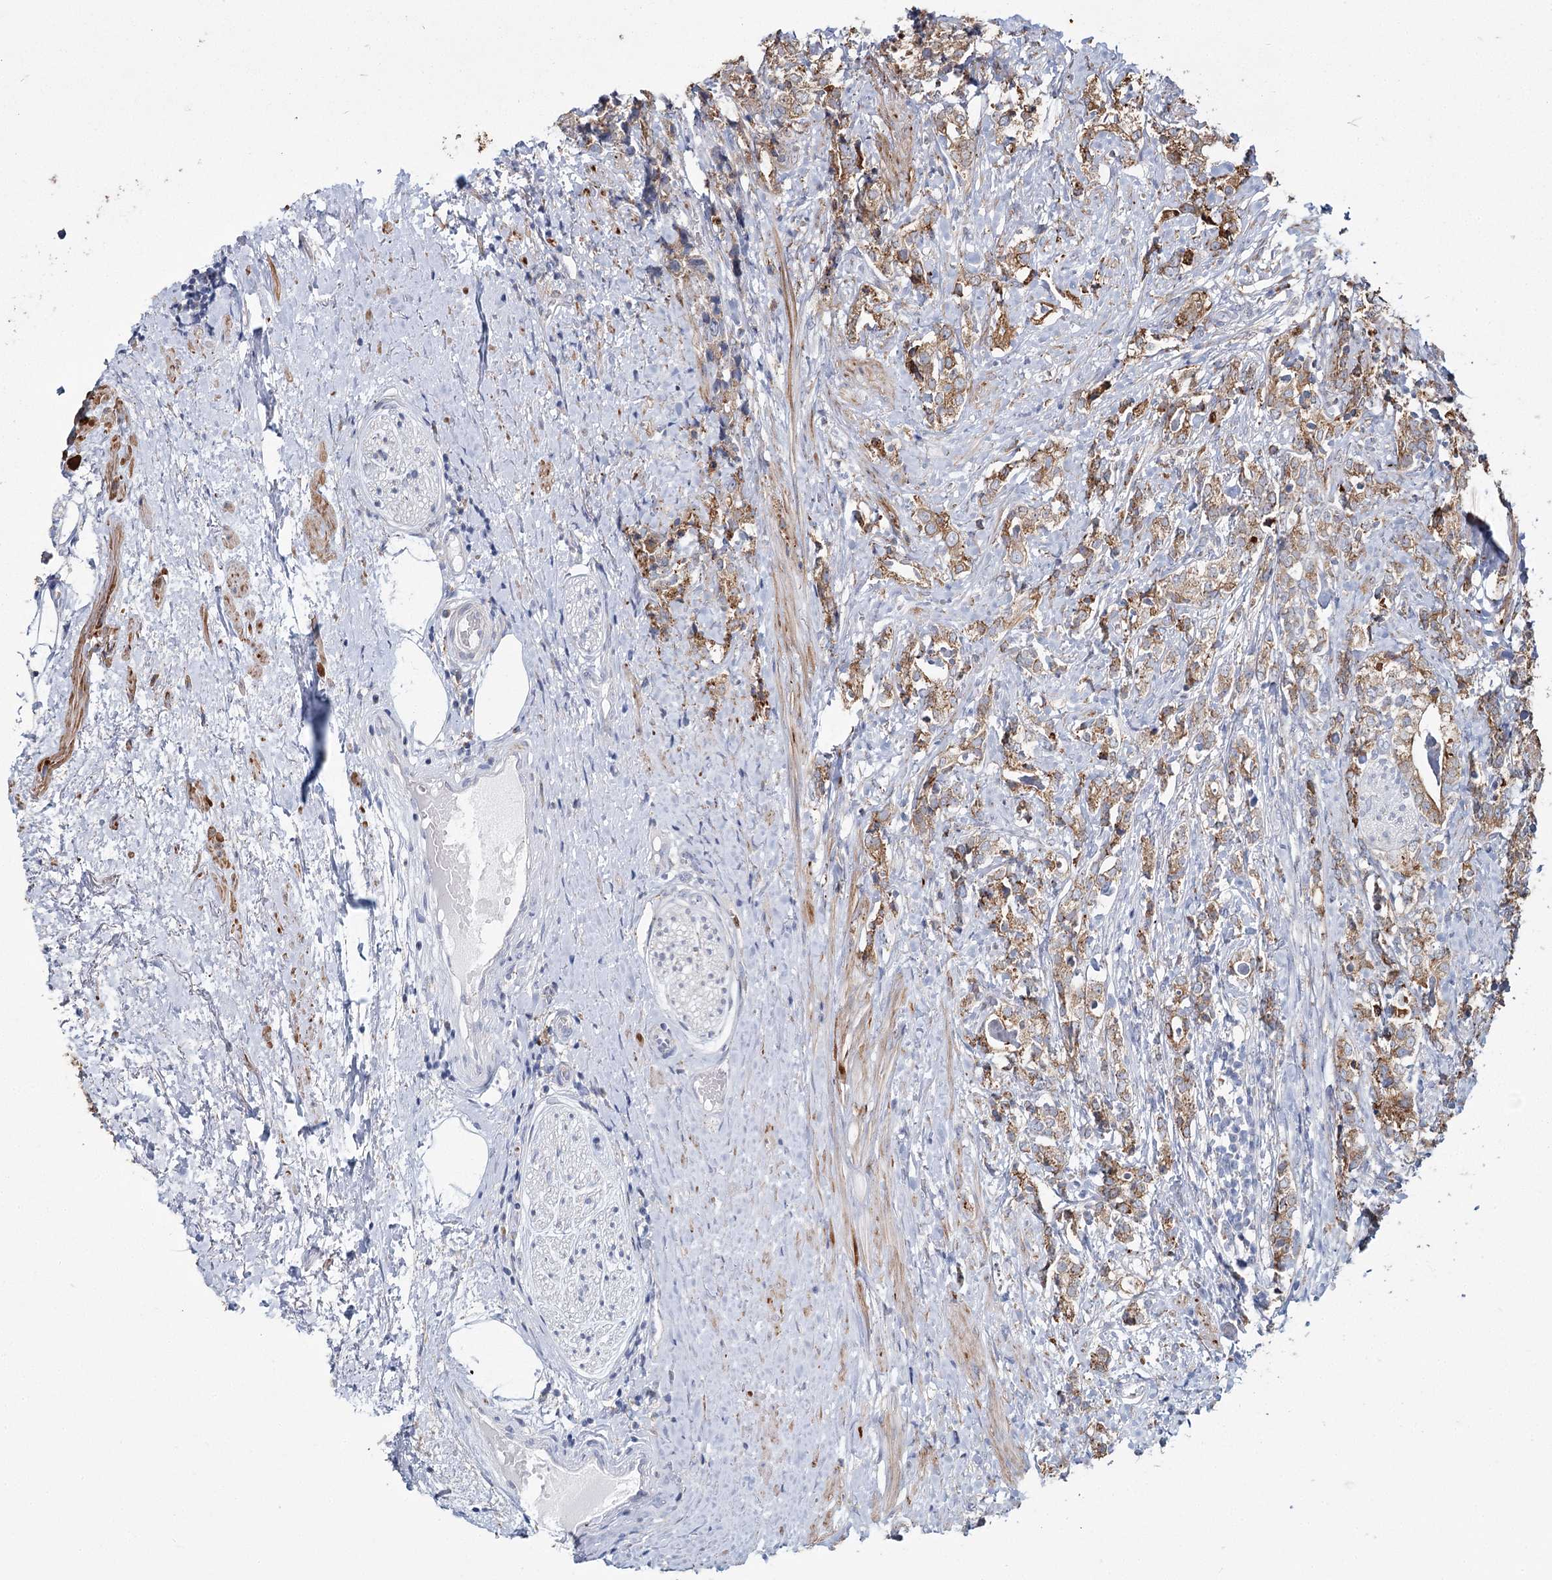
{"staining": {"intensity": "moderate", "quantity": ">75%", "location": "cytoplasmic/membranous"}, "tissue": "prostate cancer", "cell_type": "Tumor cells", "image_type": "cancer", "snomed": [{"axis": "morphology", "description": "Adenocarcinoma, High grade"}, {"axis": "topography", "description": "Prostate"}], "caption": "Immunohistochemistry of adenocarcinoma (high-grade) (prostate) displays medium levels of moderate cytoplasmic/membranous positivity in about >75% of tumor cells. (IHC, brightfield microscopy, high magnification).", "gene": "ZCCHC9", "patient": {"sex": "male", "age": 69}}